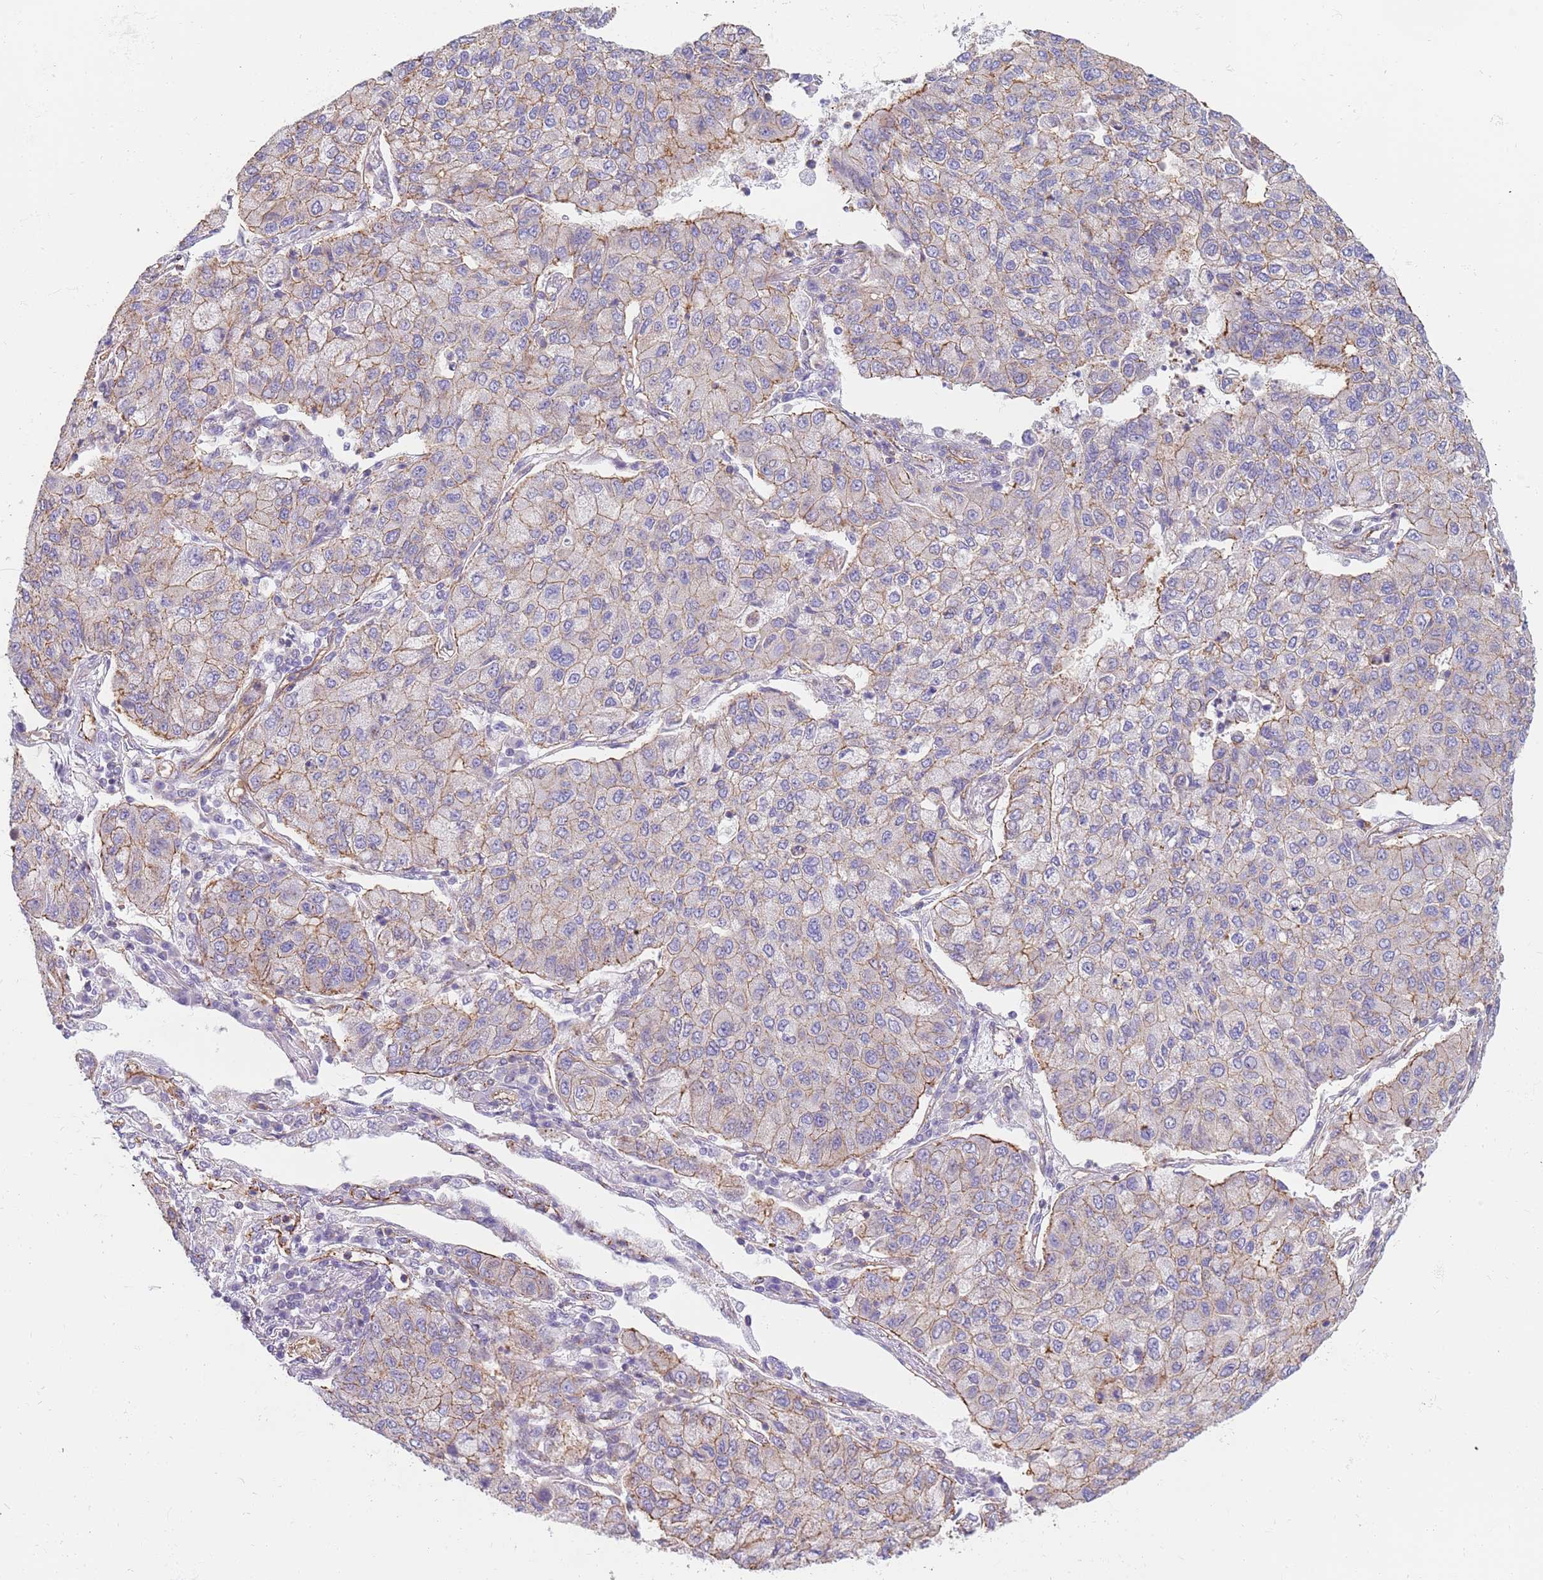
{"staining": {"intensity": "weak", "quantity": "25%-75%", "location": "cytoplasmic/membranous"}, "tissue": "lung cancer", "cell_type": "Tumor cells", "image_type": "cancer", "snomed": [{"axis": "morphology", "description": "Squamous cell carcinoma, NOS"}, {"axis": "topography", "description": "Lung"}], "caption": "Weak cytoplasmic/membranous protein positivity is identified in about 25%-75% of tumor cells in squamous cell carcinoma (lung).", "gene": "GFRAL", "patient": {"sex": "male", "age": 74}}